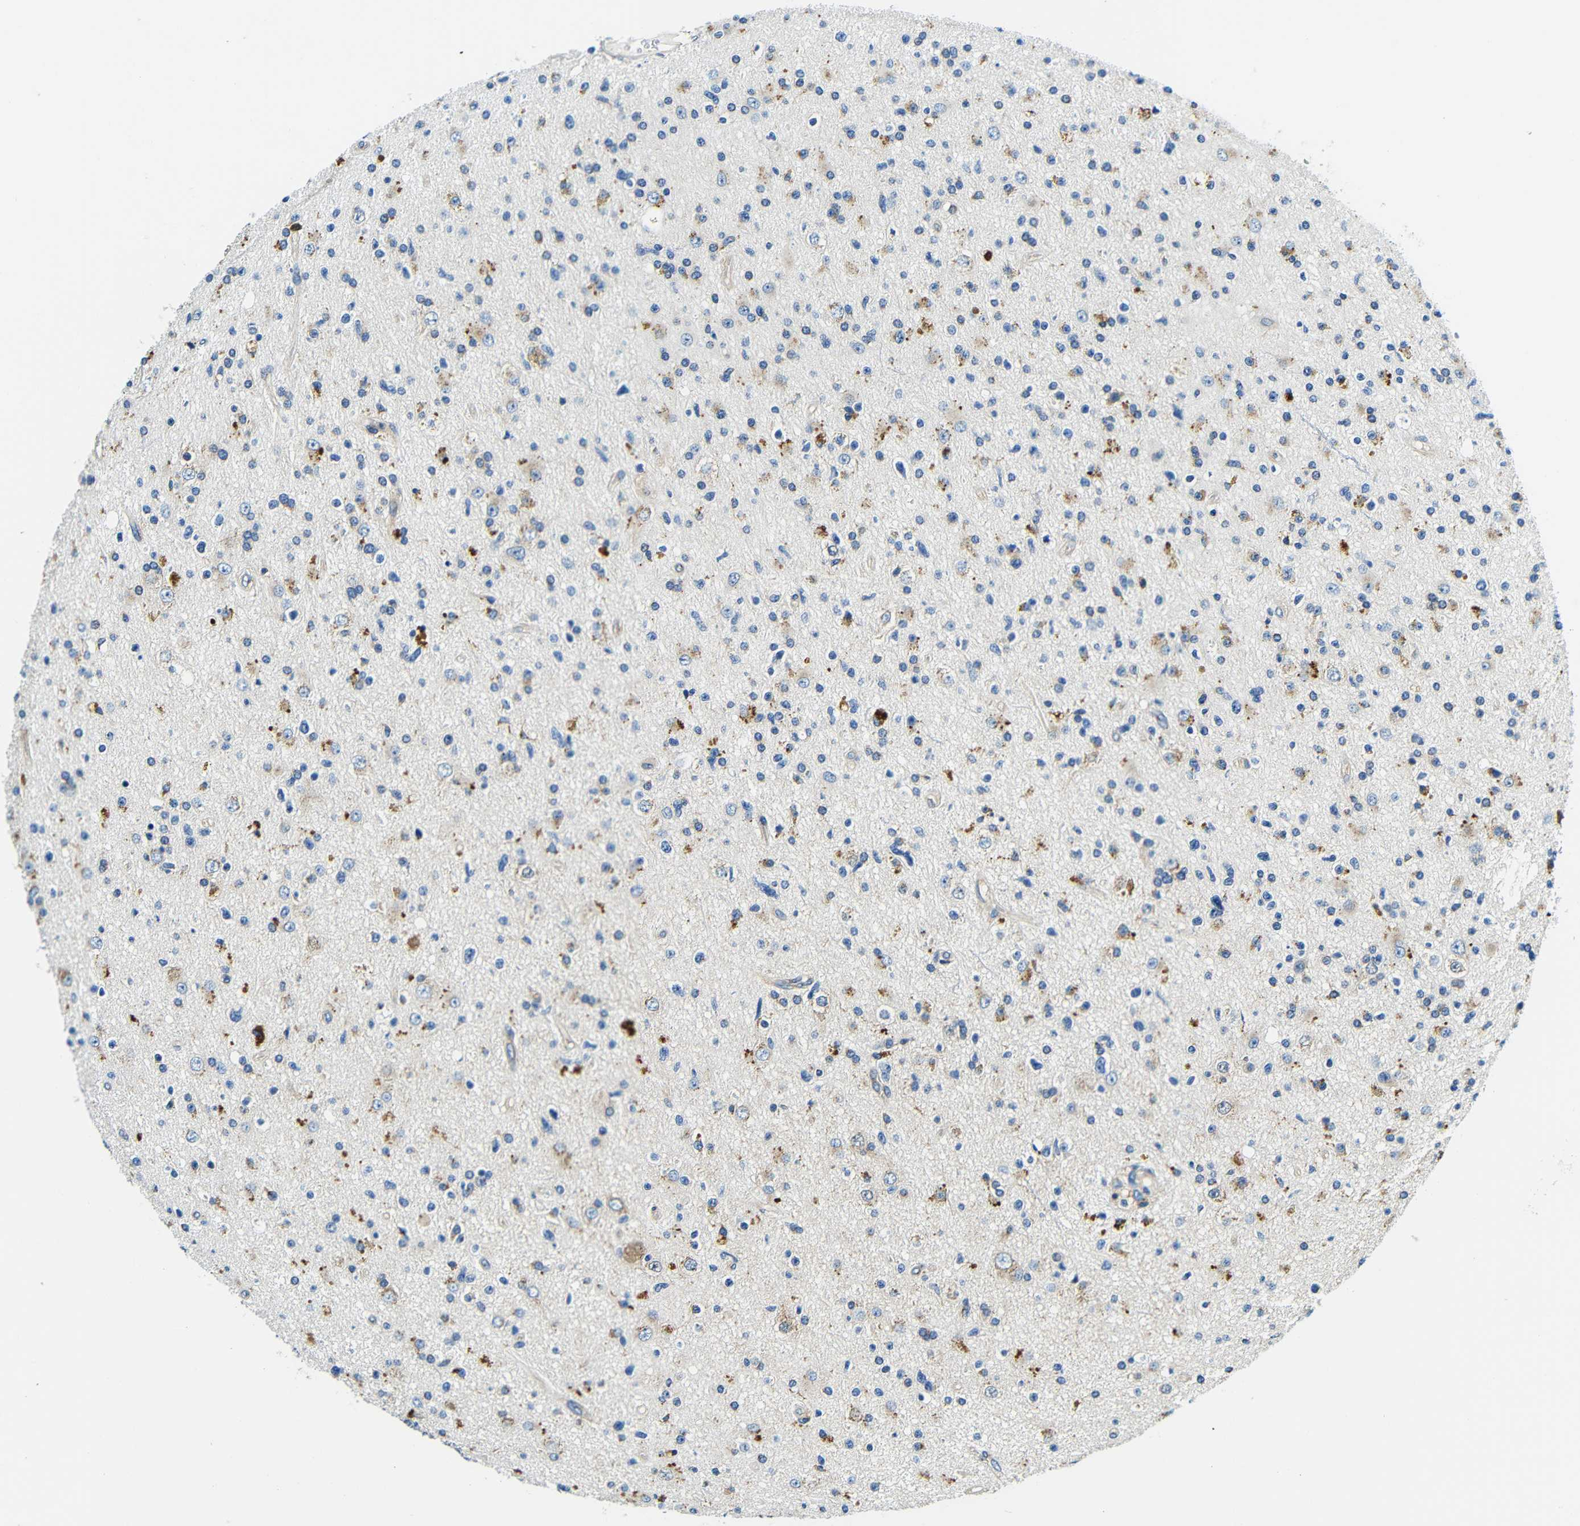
{"staining": {"intensity": "moderate", "quantity": "<25%", "location": "cytoplasmic/membranous"}, "tissue": "glioma", "cell_type": "Tumor cells", "image_type": "cancer", "snomed": [{"axis": "morphology", "description": "Glioma, malignant, High grade"}, {"axis": "topography", "description": "Brain"}], "caption": "Immunohistochemistry (IHC) staining of glioma, which shows low levels of moderate cytoplasmic/membranous positivity in about <25% of tumor cells indicating moderate cytoplasmic/membranous protein staining. The staining was performed using DAB (brown) for protein detection and nuclei were counterstained in hematoxylin (blue).", "gene": "USO1", "patient": {"sex": "male", "age": 33}}